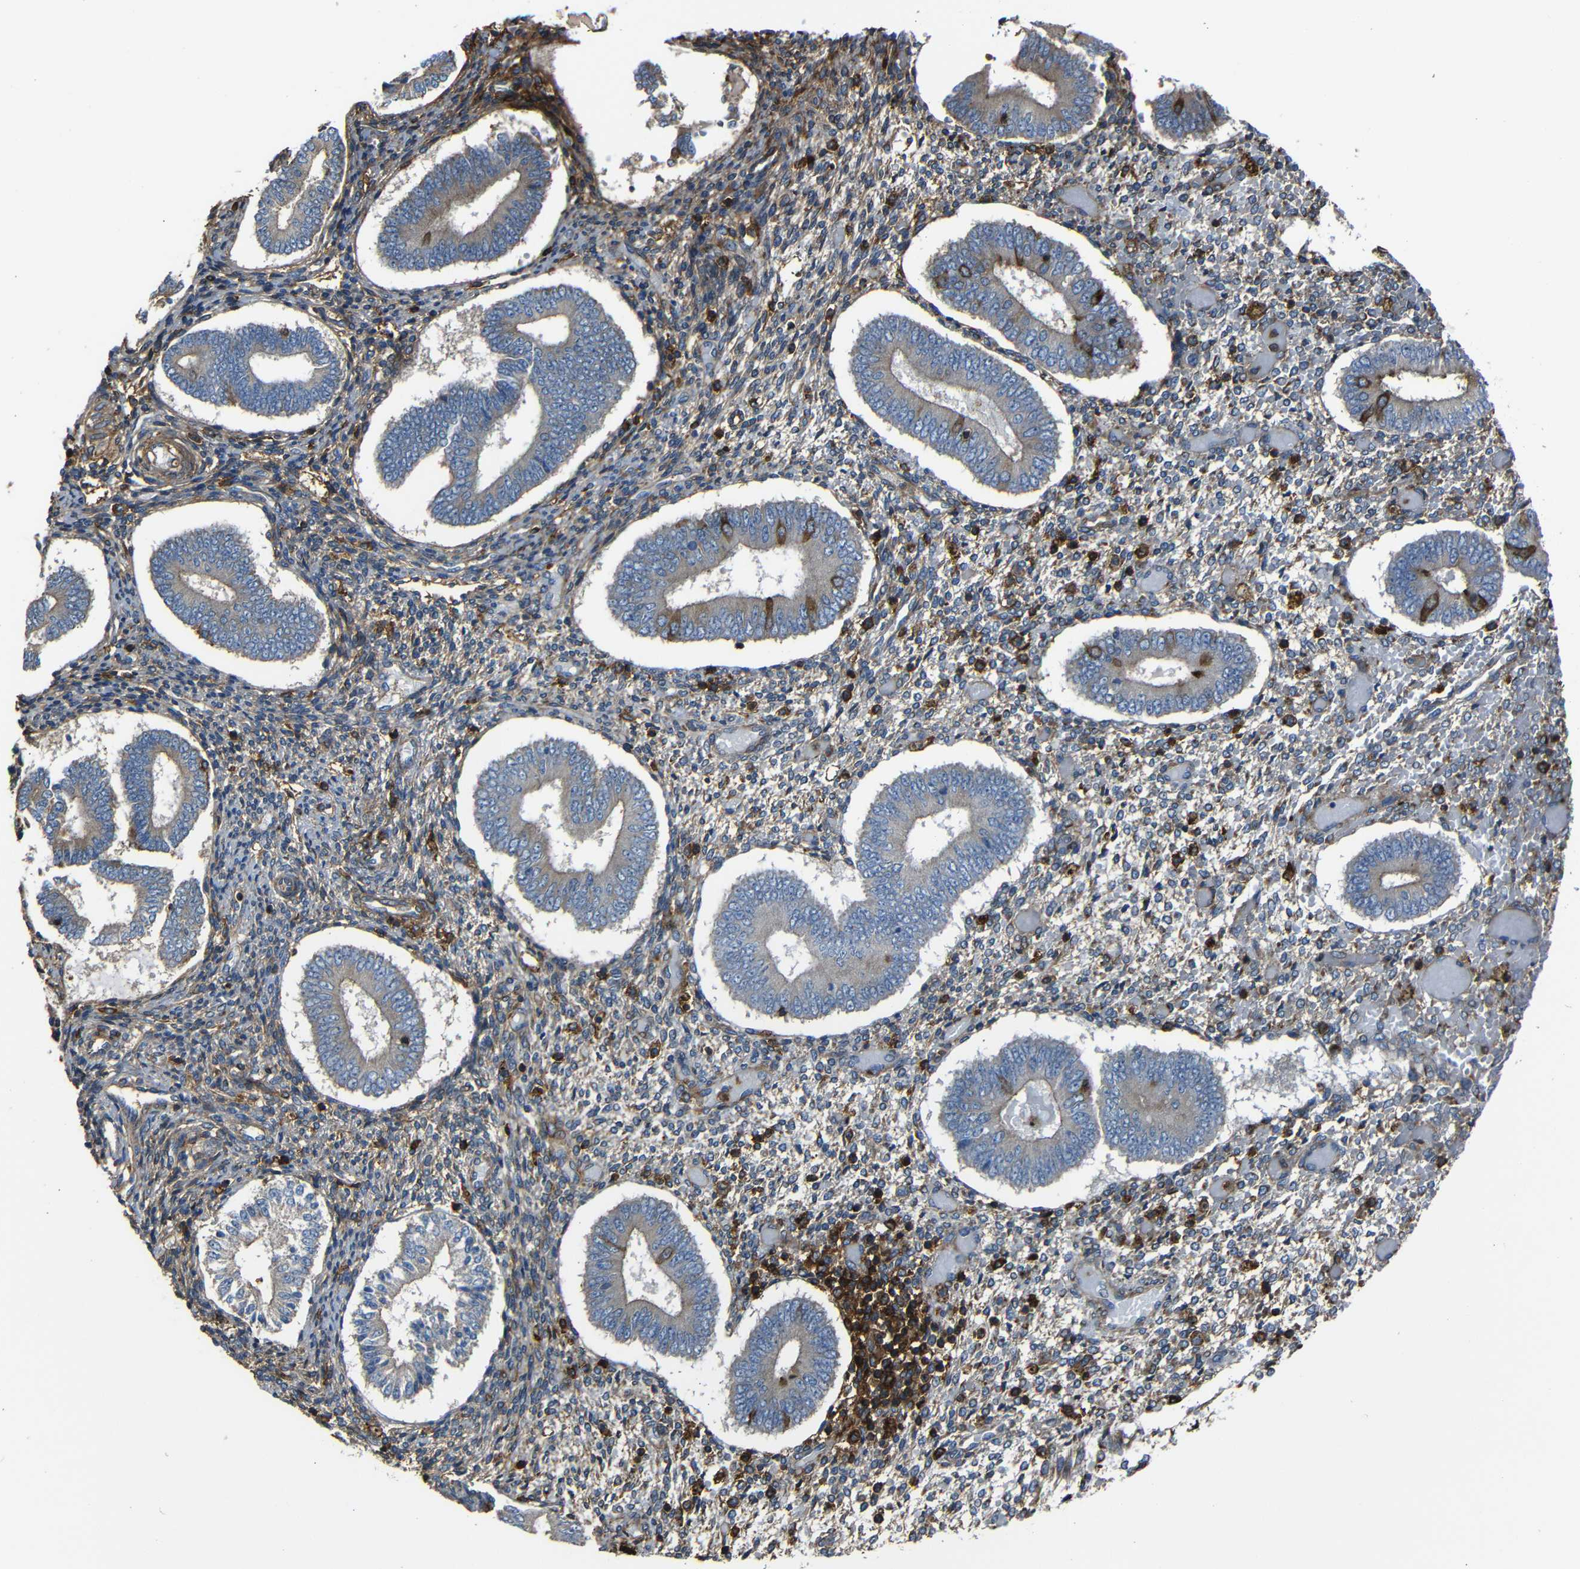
{"staining": {"intensity": "moderate", "quantity": "<25%", "location": "cytoplasmic/membranous"}, "tissue": "endometrium", "cell_type": "Cells in endometrial stroma", "image_type": "normal", "snomed": [{"axis": "morphology", "description": "Normal tissue, NOS"}, {"axis": "topography", "description": "Endometrium"}], "caption": "DAB immunohistochemical staining of benign endometrium displays moderate cytoplasmic/membranous protein expression in about <25% of cells in endometrial stroma.", "gene": "ADGRE5", "patient": {"sex": "female", "age": 42}}